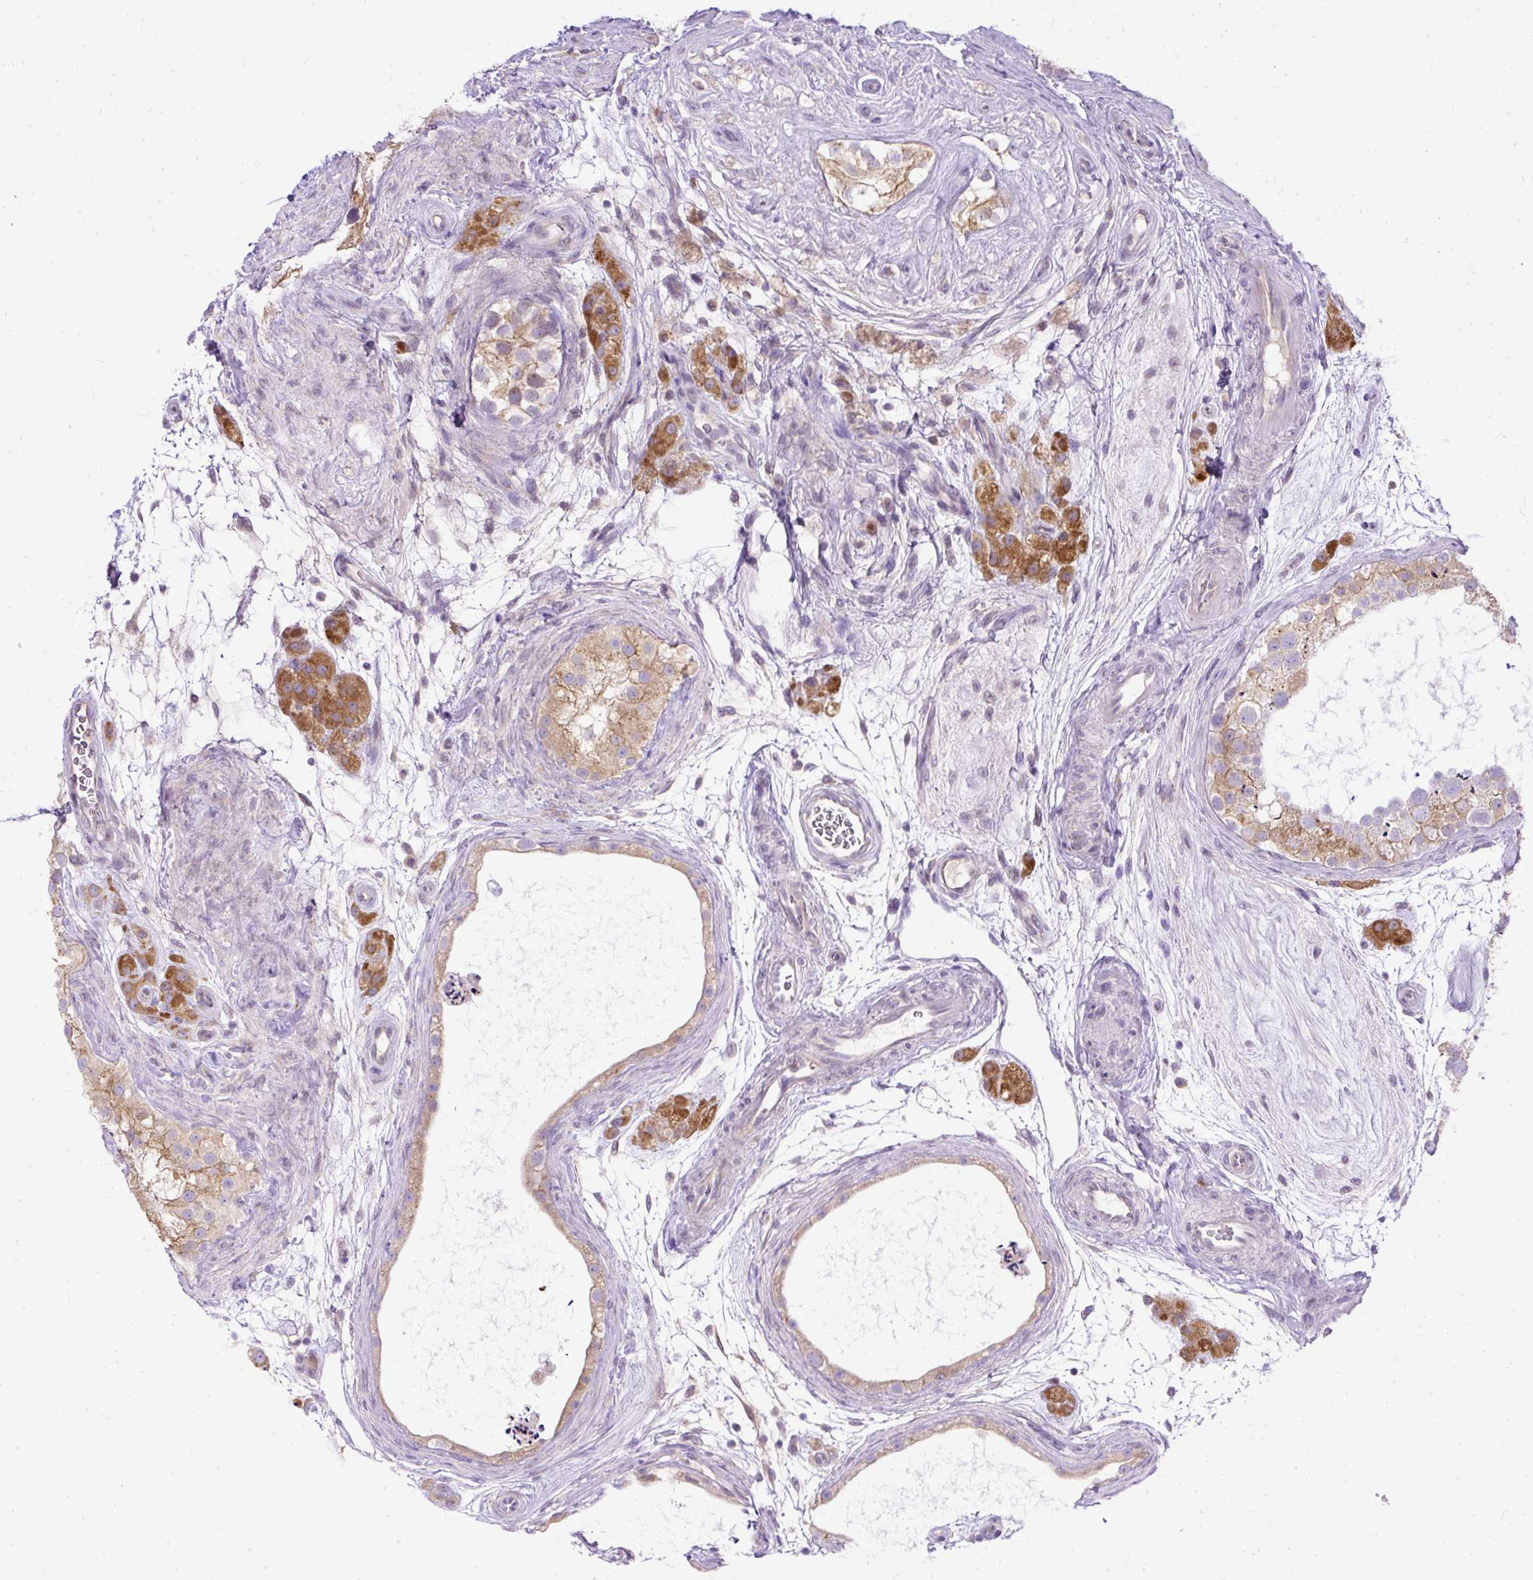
{"staining": {"intensity": "moderate", "quantity": "<25%", "location": "cytoplasmic/membranous"}, "tissue": "testis", "cell_type": "Cells in seminiferous ducts", "image_type": "normal", "snomed": [{"axis": "morphology", "description": "Normal tissue, NOS"}, {"axis": "topography", "description": "Testis"}], "caption": "Cells in seminiferous ducts display low levels of moderate cytoplasmic/membranous expression in about <25% of cells in normal human testis.", "gene": "AMFR", "patient": {"sex": "male", "age": 41}}